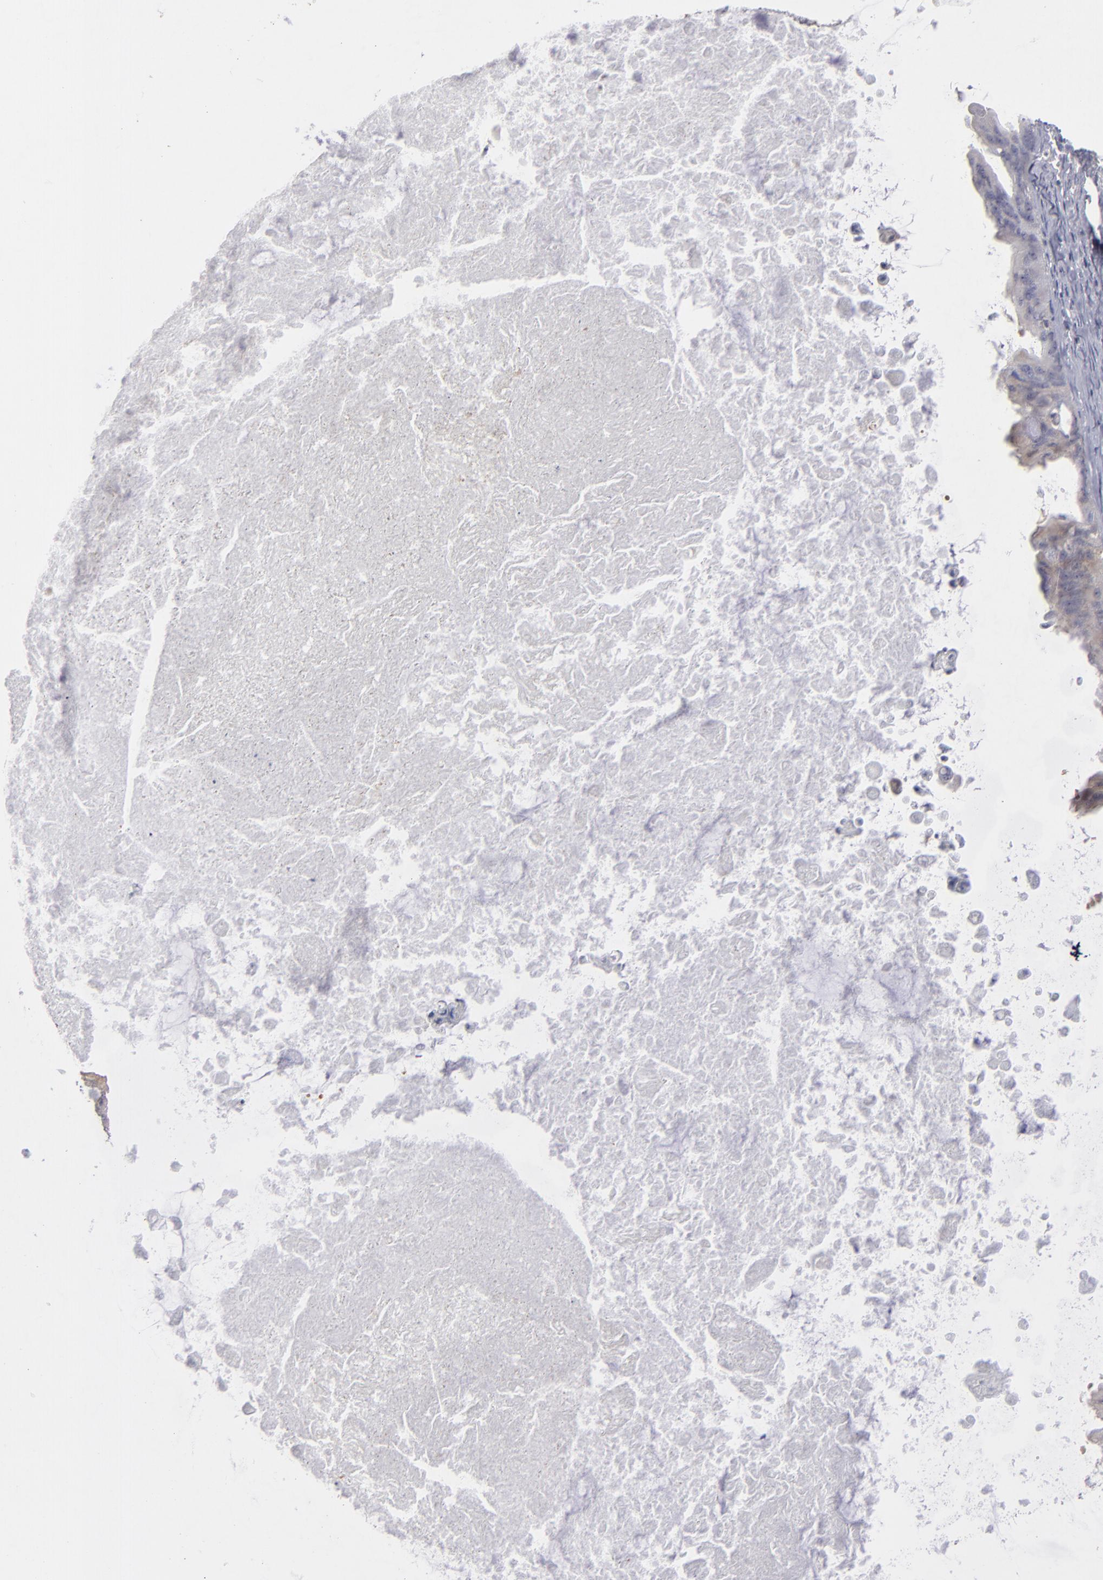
{"staining": {"intensity": "weak", "quantity": "<25%", "location": "cytoplasmic/membranous"}, "tissue": "ovarian cancer", "cell_type": "Tumor cells", "image_type": "cancer", "snomed": [{"axis": "morphology", "description": "Cystadenocarcinoma, mucinous, NOS"}, {"axis": "topography", "description": "Ovary"}], "caption": "Mucinous cystadenocarcinoma (ovarian) stained for a protein using immunohistochemistry (IHC) exhibits no staining tumor cells.", "gene": "SEMA3G", "patient": {"sex": "female", "age": 37}}